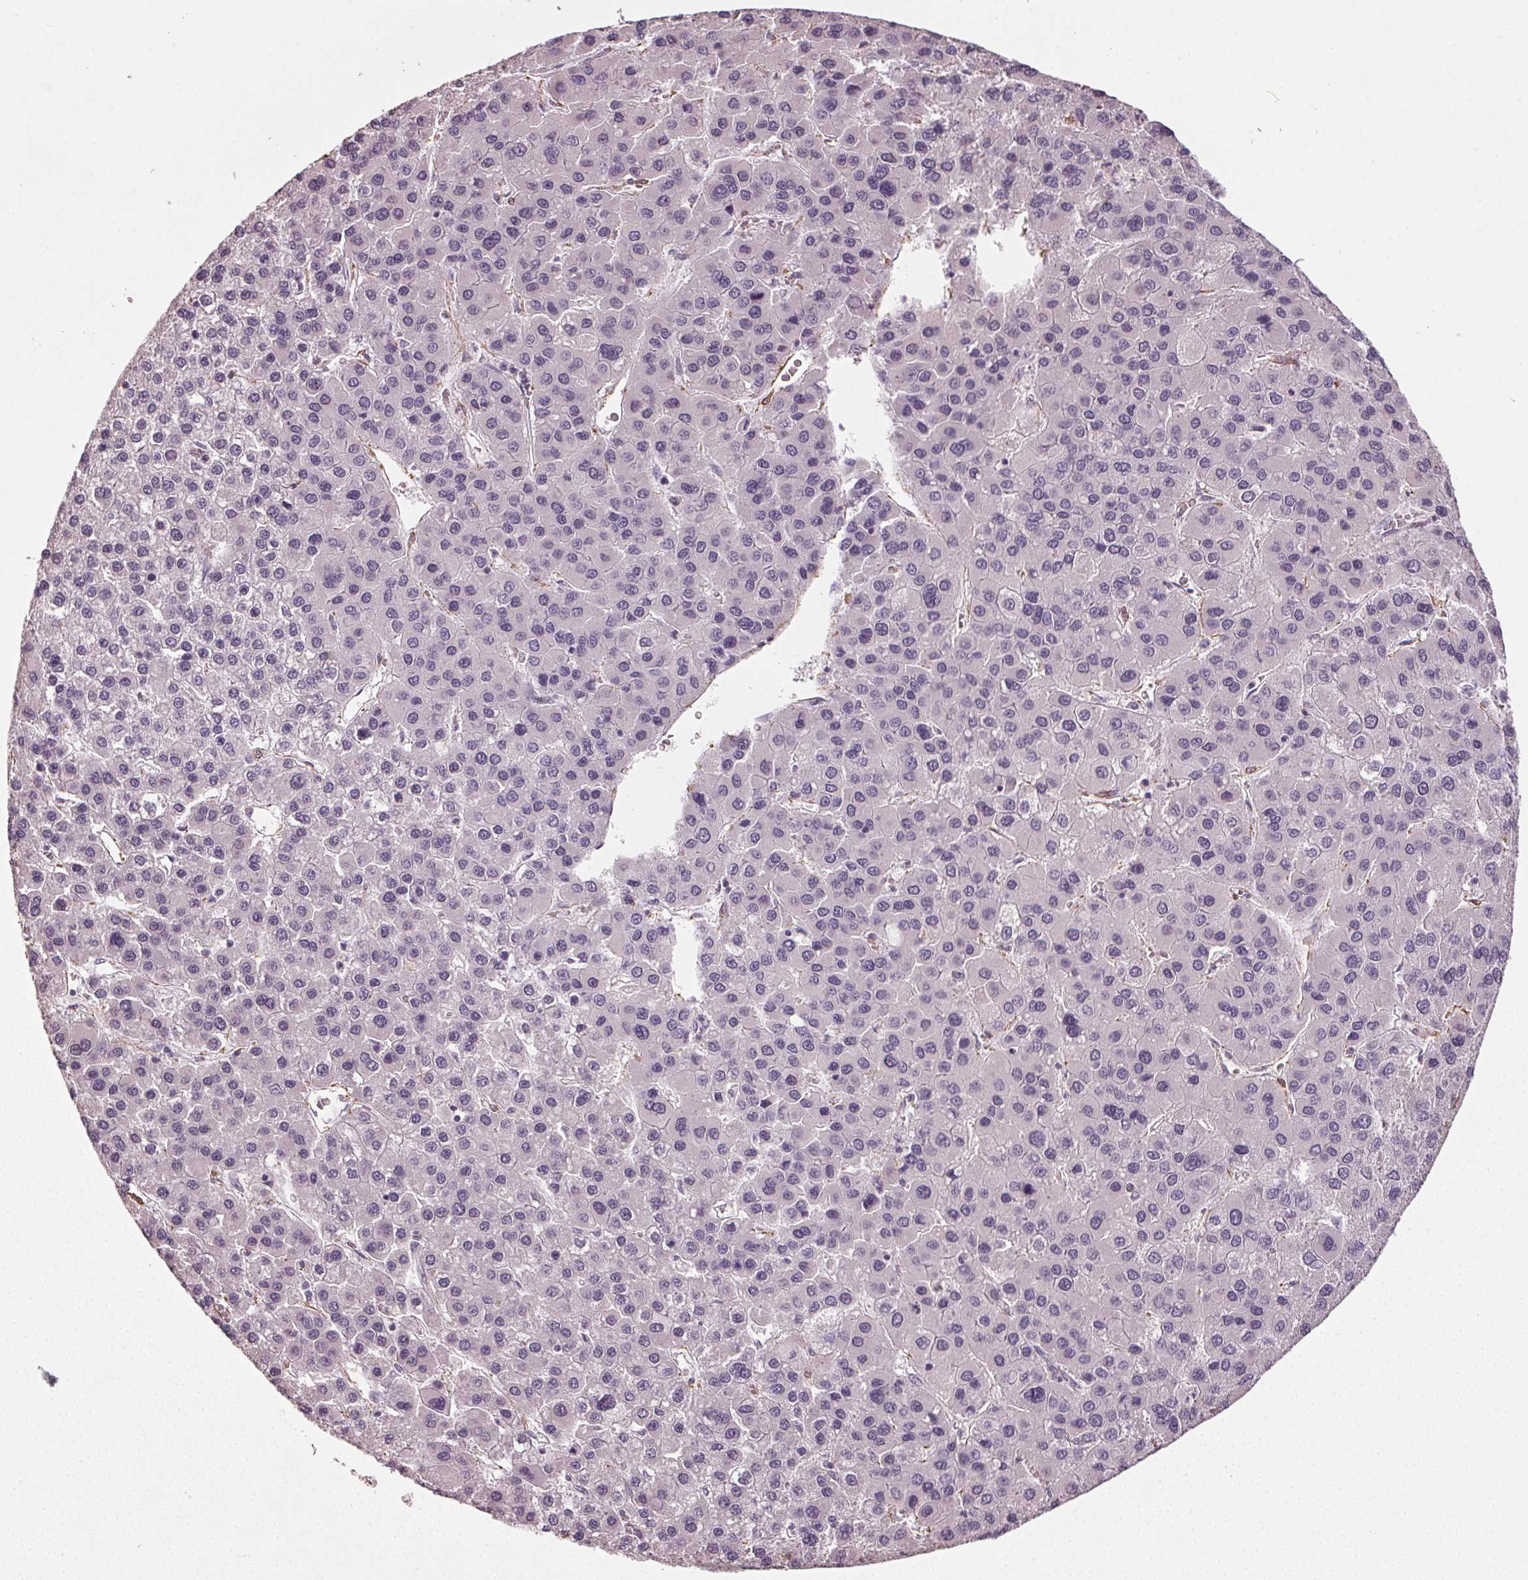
{"staining": {"intensity": "negative", "quantity": "none", "location": "none"}, "tissue": "liver cancer", "cell_type": "Tumor cells", "image_type": "cancer", "snomed": [{"axis": "morphology", "description": "Carcinoma, Hepatocellular, NOS"}, {"axis": "topography", "description": "Liver"}], "caption": "IHC histopathology image of neoplastic tissue: human hepatocellular carcinoma (liver) stained with DAB (3,3'-diaminobenzidine) exhibits no significant protein expression in tumor cells. (Stains: DAB (3,3'-diaminobenzidine) immunohistochemistry (IHC) with hematoxylin counter stain, Microscopy: brightfield microscopy at high magnification).", "gene": "PKP1", "patient": {"sex": "female", "age": 41}}